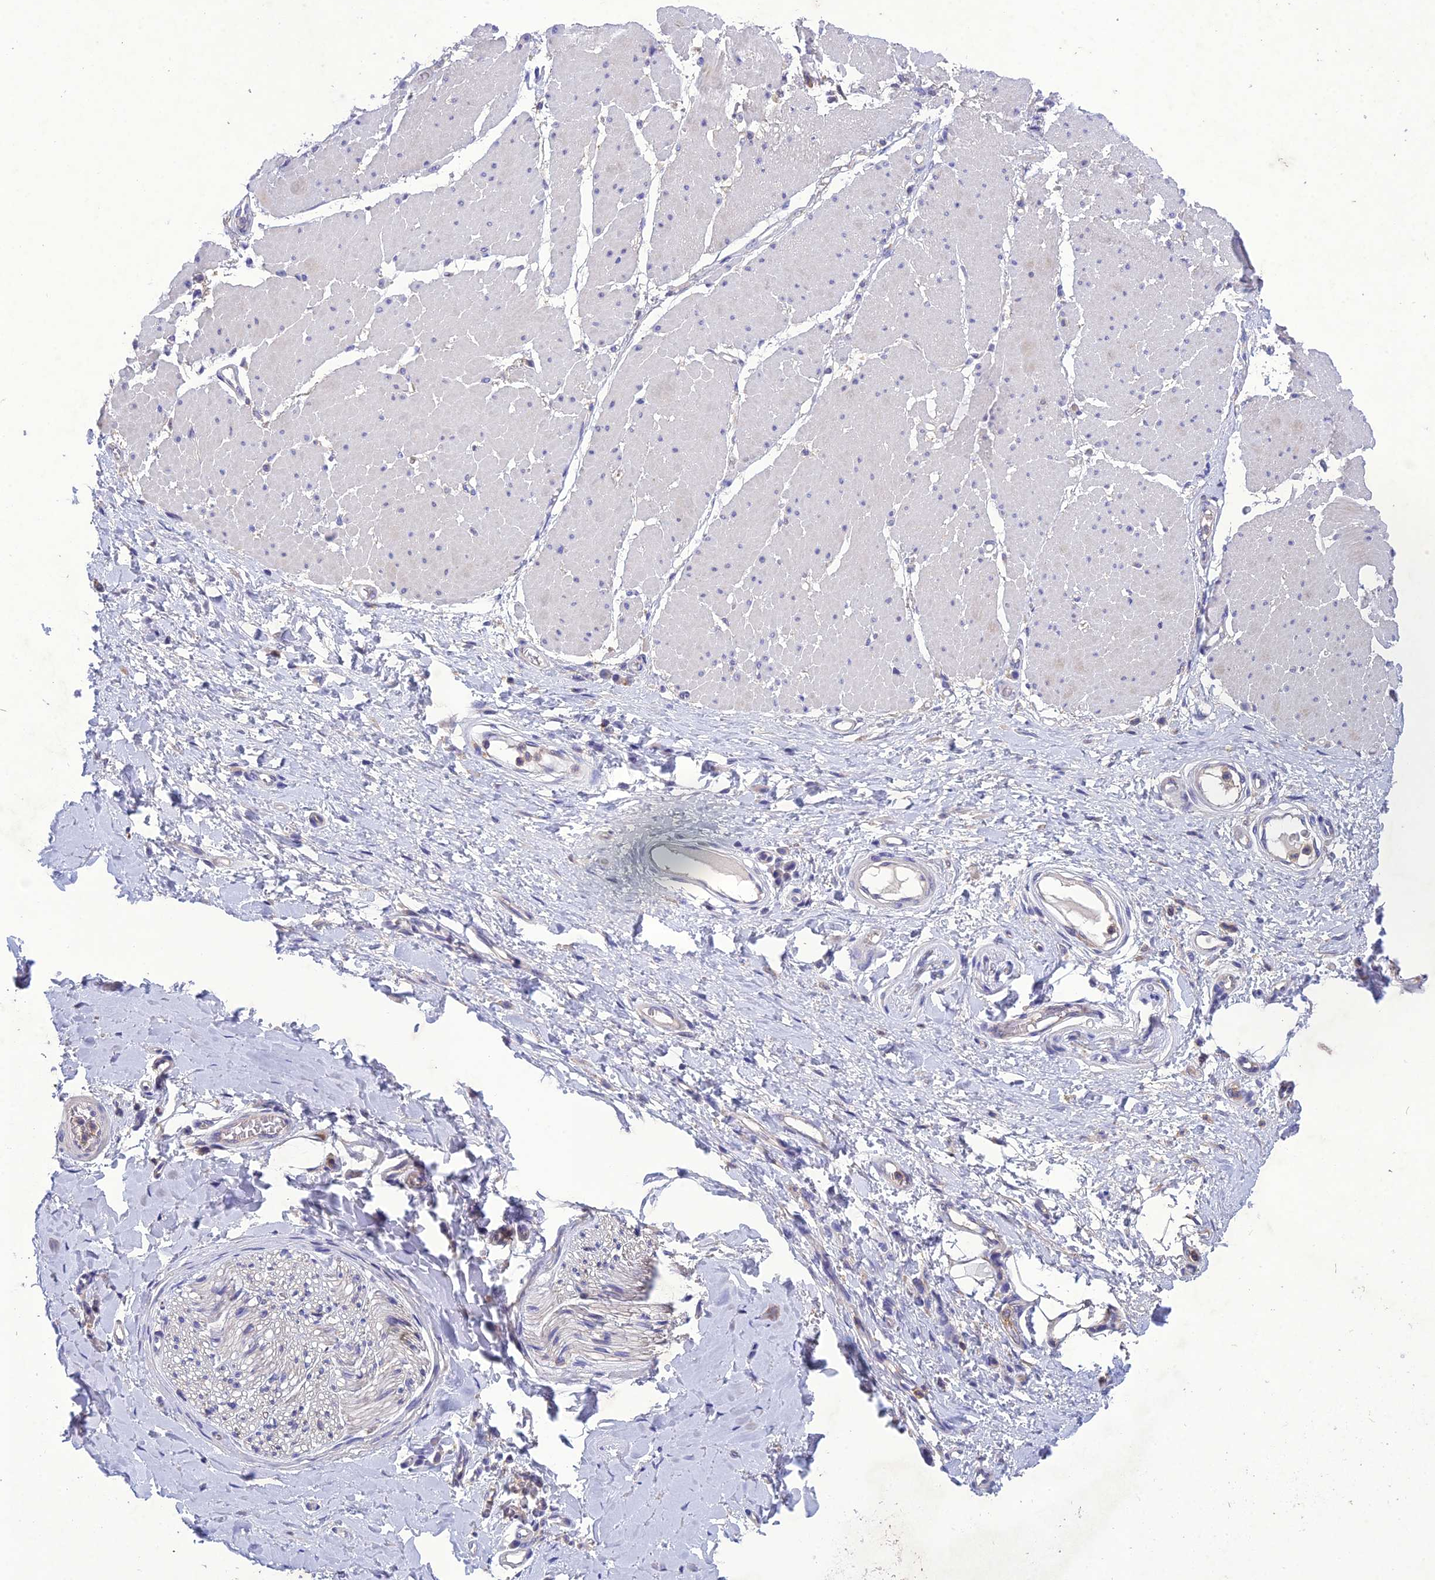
{"staining": {"intensity": "negative", "quantity": "none", "location": "none"}, "tissue": "adipose tissue", "cell_type": "Adipocytes", "image_type": "normal", "snomed": [{"axis": "morphology", "description": "Normal tissue, NOS"}, {"axis": "morphology", "description": "Adenocarcinoma, NOS"}, {"axis": "topography", "description": "Esophagus"}, {"axis": "topography", "description": "Stomach, upper"}, {"axis": "topography", "description": "Peripheral nerve tissue"}], "caption": "A histopathology image of human adipose tissue is negative for staining in adipocytes.", "gene": "SNX24", "patient": {"sex": "male", "age": 62}}